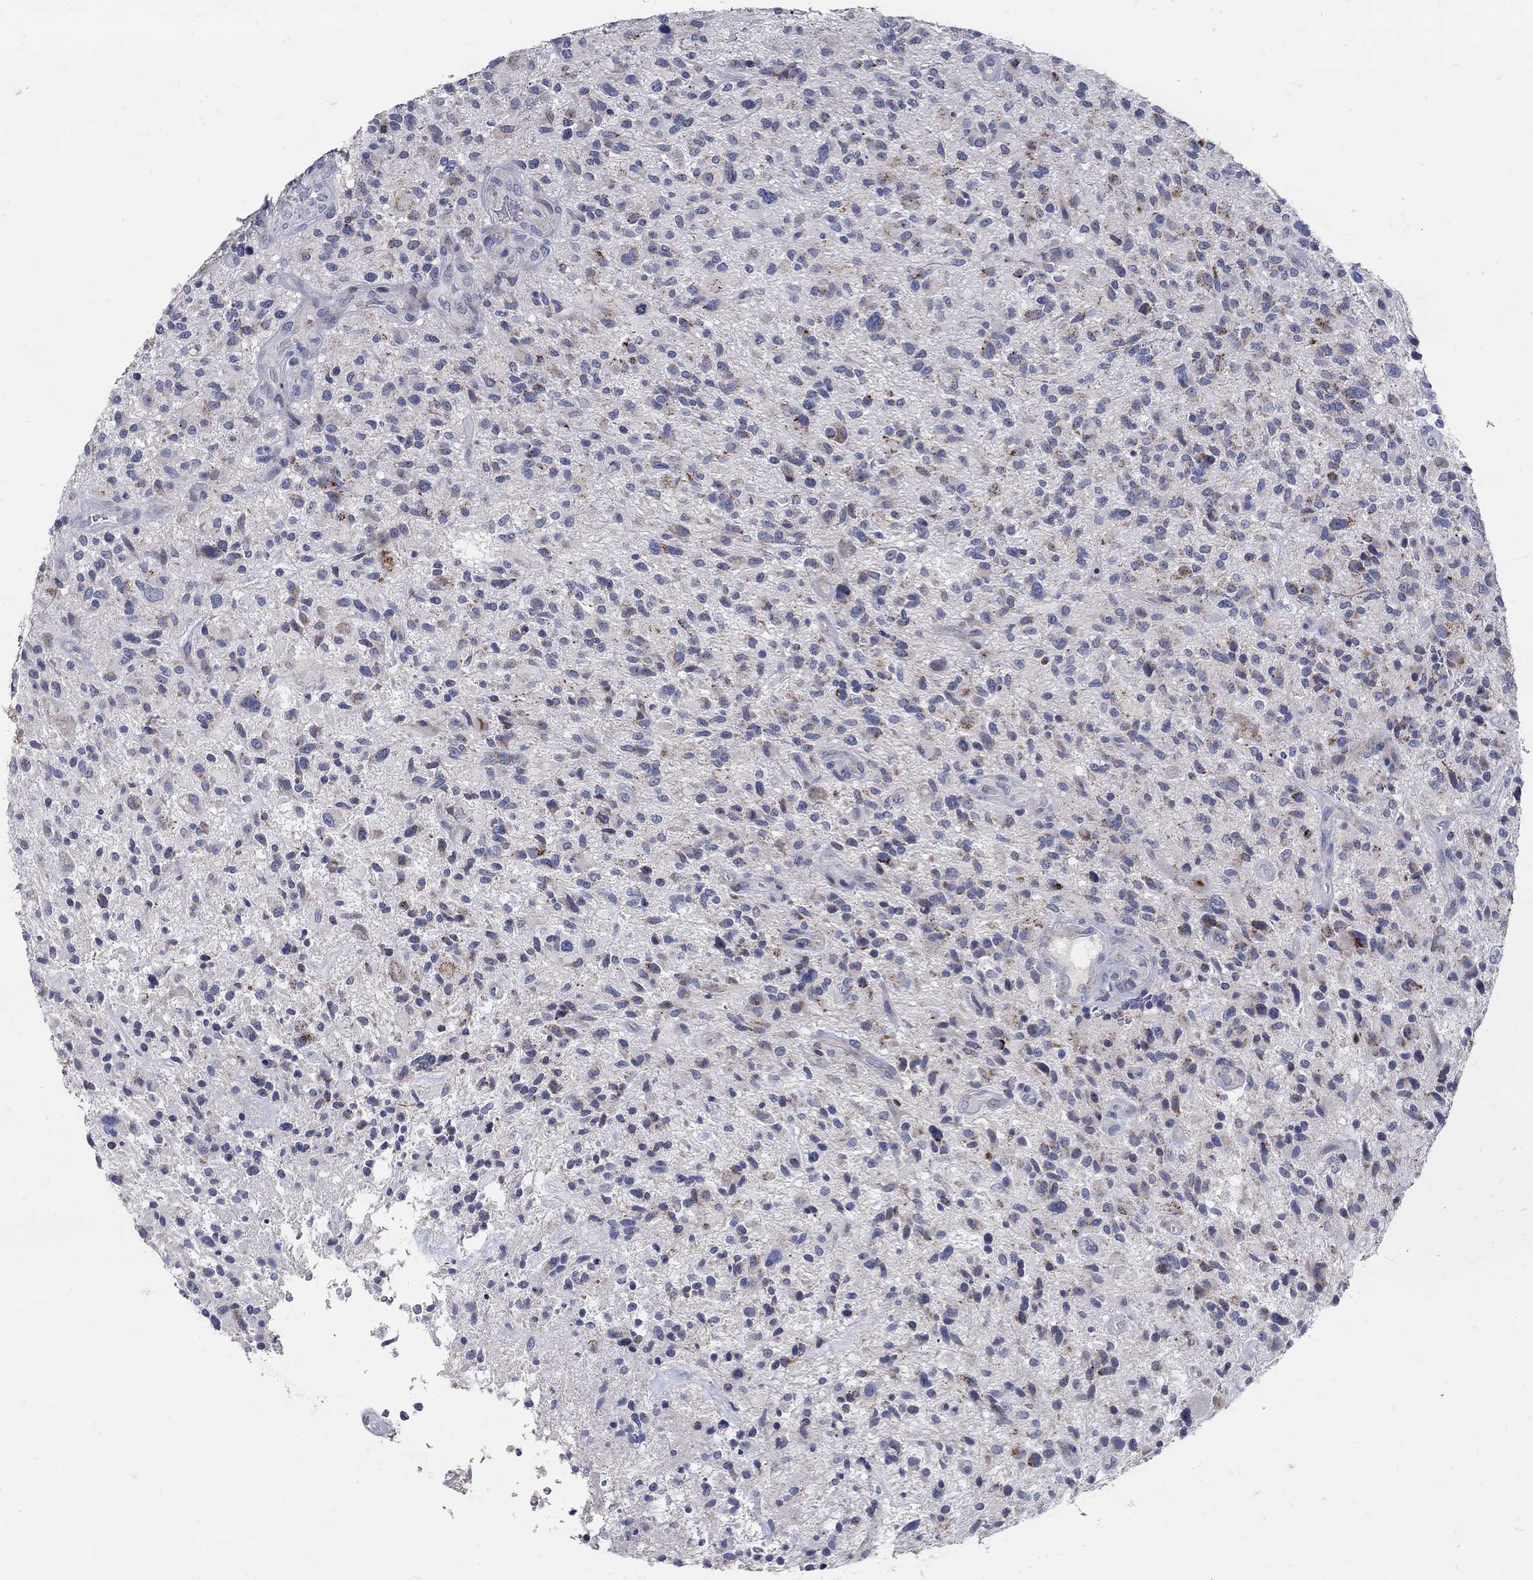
{"staining": {"intensity": "strong", "quantity": "<25%", "location": "cytoplasmic/membranous"}, "tissue": "glioma", "cell_type": "Tumor cells", "image_type": "cancer", "snomed": [{"axis": "morphology", "description": "Glioma, malignant, High grade"}, {"axis": "topography", "description": "Brain"}], "caption": "Immunohistochemistry of human glioma demonstrates medium levels of strong cytoplasmic/membranous expression in approximately <25% of tumor cells. (DAB IHC, brown staining for protein, blue staining for nuclei).", "gene": "HMX2", "patient": {"sex": "male", "age": 47}}